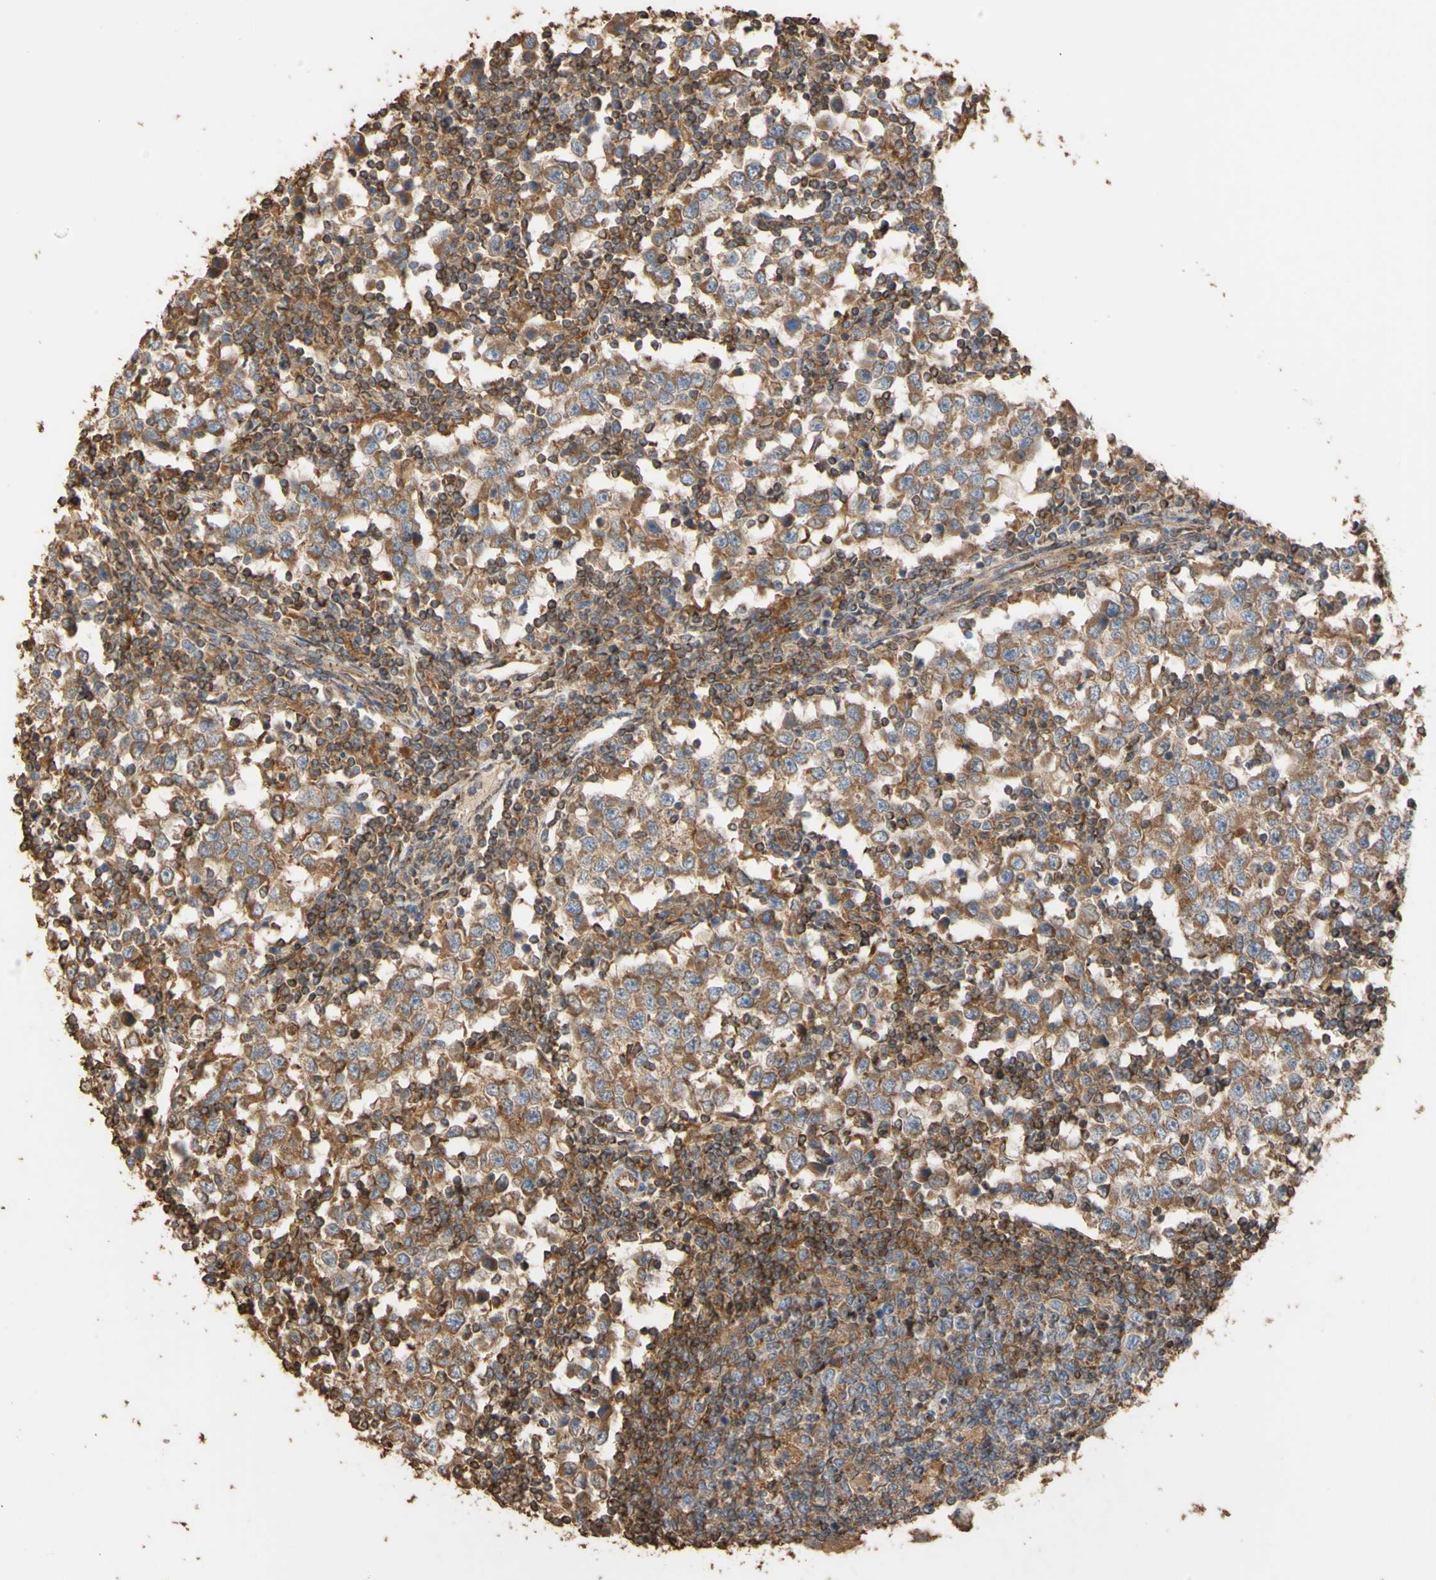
{"staining": {"intensity": "moderate", "quantity": ">75%", "location": "cytoplasmic/membranous"}, "tissue": "testis cancer", "cell_type": "Tumor cells", "image_type": "cancer", "snomed": [{"axis": "morphology", "description": "Seminoma, NOS"}, {"axis": "topography", "description": "Testis"}], "caption": "This is a photomicrograph of immunohistochemistry staining of testis cancer, which shows moderate positivity in the cytoplasmic/membranous of tumor cells.", "gene": "ALDH9A1", "patient": {"sex": "male", "age": 65}}